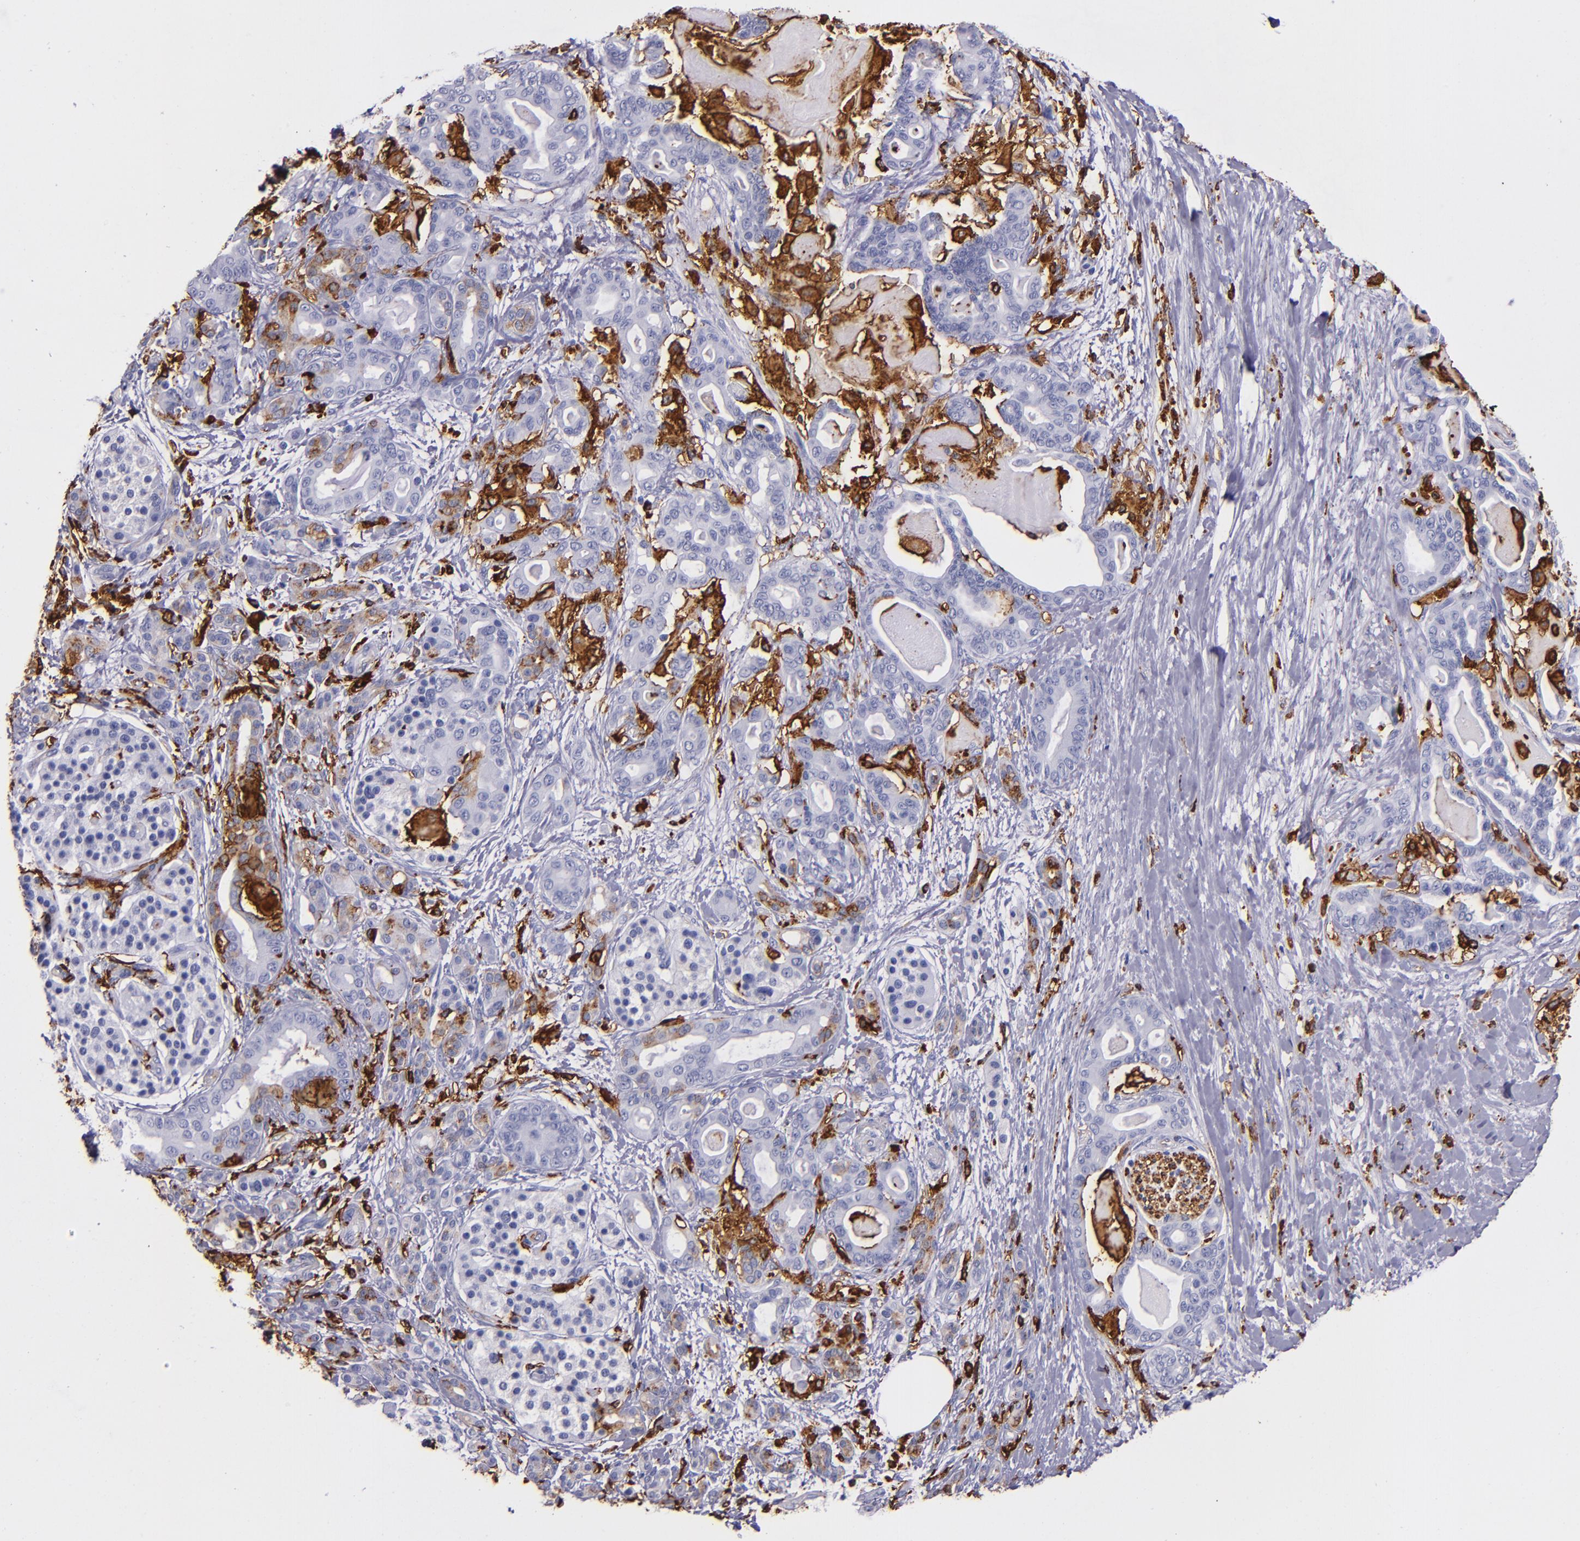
{"staining": {"intensity": "weak", "quantity": ">75%", "location": "cytoplasmic/membranous"}, "tissue": "pancreatic cancer", "cell_type": "Tumor cells", "image_type": "cancer", "snomed": [{"axis": "morphology", "description": "Adenocarcinoma, NOS"}, {"axis": "topography", "description": "Pancreas"}], "caption": "Approximately >75% of tumor cells in human adenocarcinoma (pancreatic) reveal weak cytoplasmic/membranous protein positivity as visualized by brown immunohistochemical staining.", "gene": "HLA-DRA", "patient": {"sex": "male", "age": 63}}